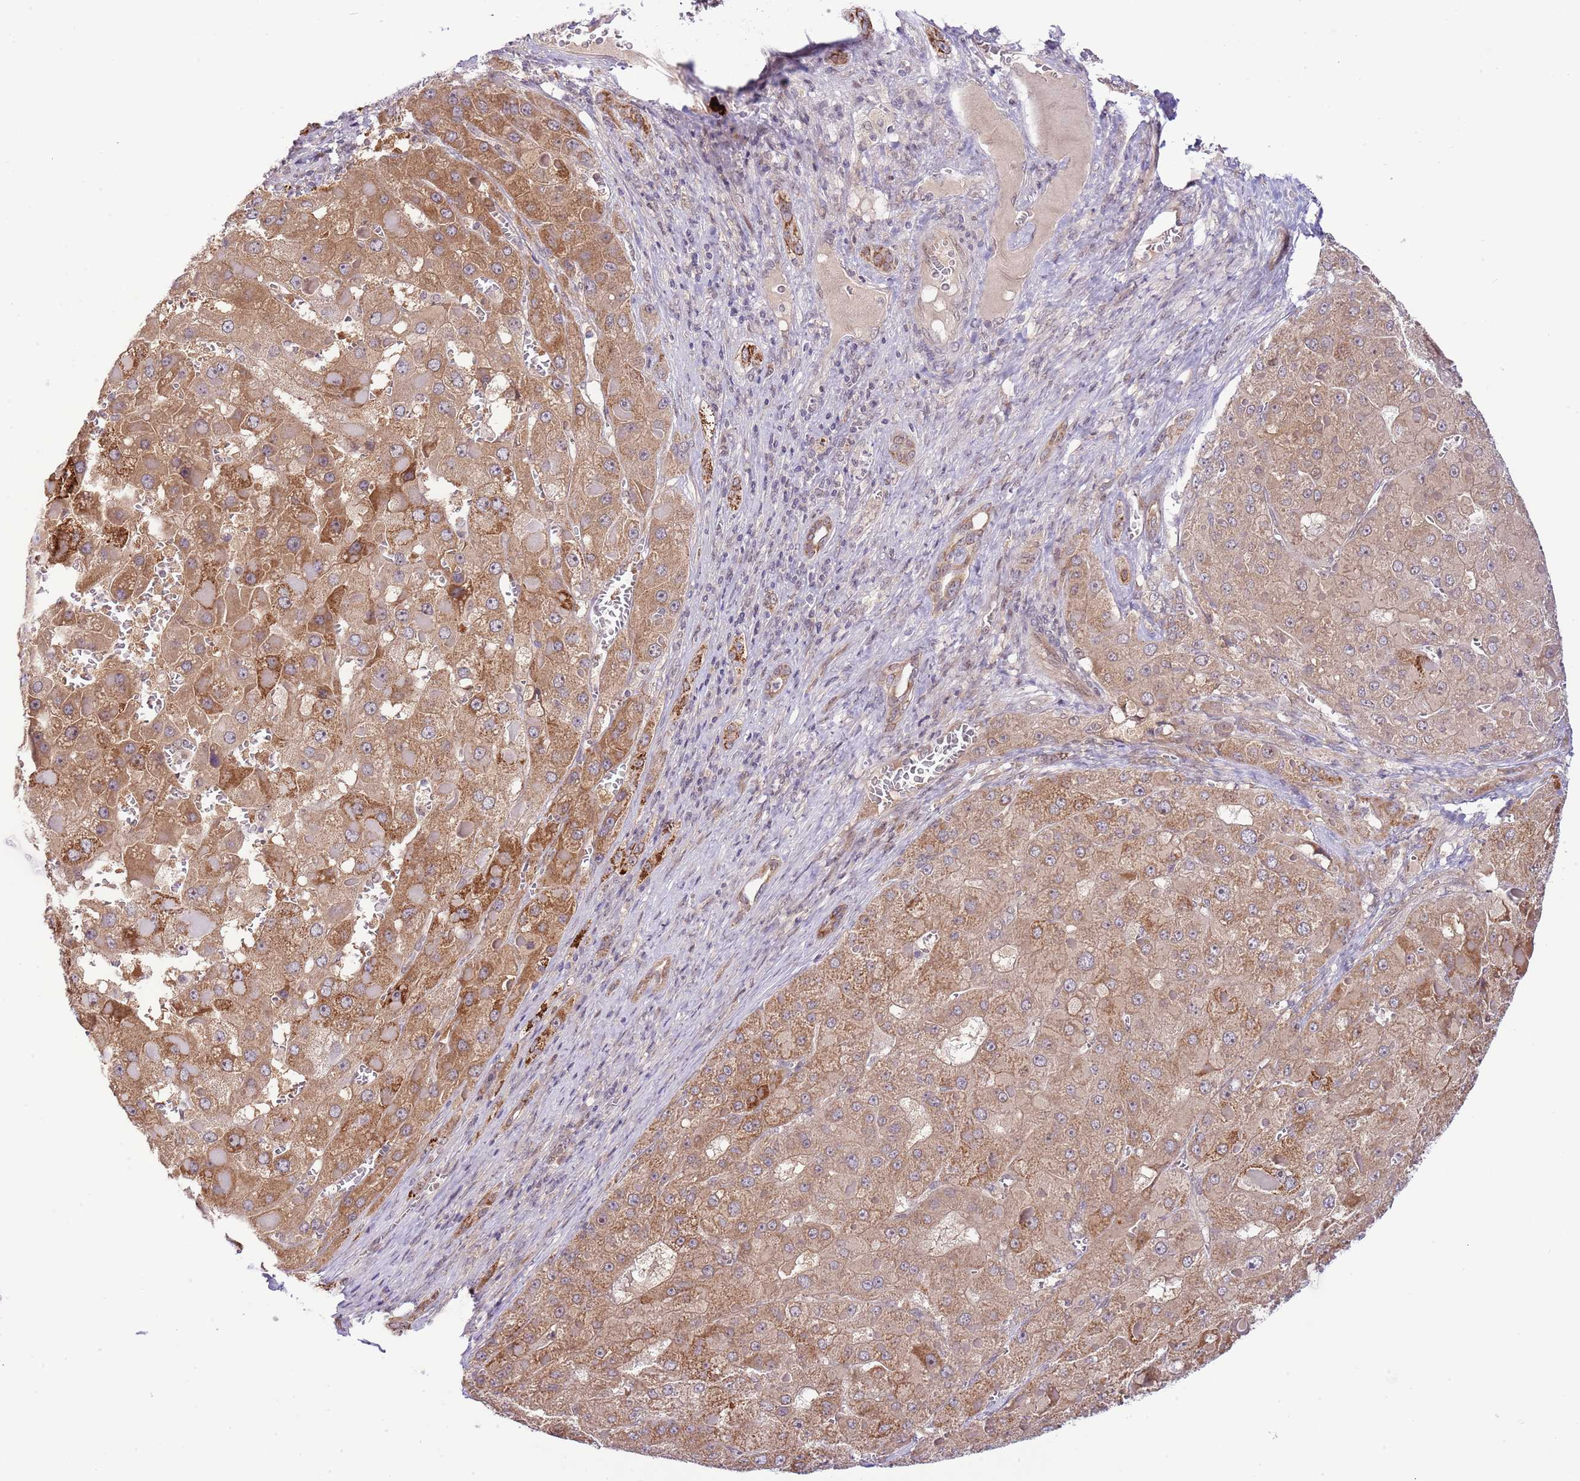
{"staining": {"intensity": "moderate", "quantity": ">75%", "location": "cytoplasmic/membranous"}, "tissue": "liver cancer", "cell_type": "Tumor cells", "image_type": "cancer", "snomed": [{"axis": "morphology", "description": "Carcinoma, Hepatocellular, NOS"}, {"axis": "topography", "description": "Liver"}], "caption": "Human hepatocellular carcinoma (liver) stained for a protein (brown) exhibits moderate cytoplasmic/membranous positive staining in approximately >75% of tumor cells.", "gene": "CHD1", "patient": {"sex": "female", "age": 73}}